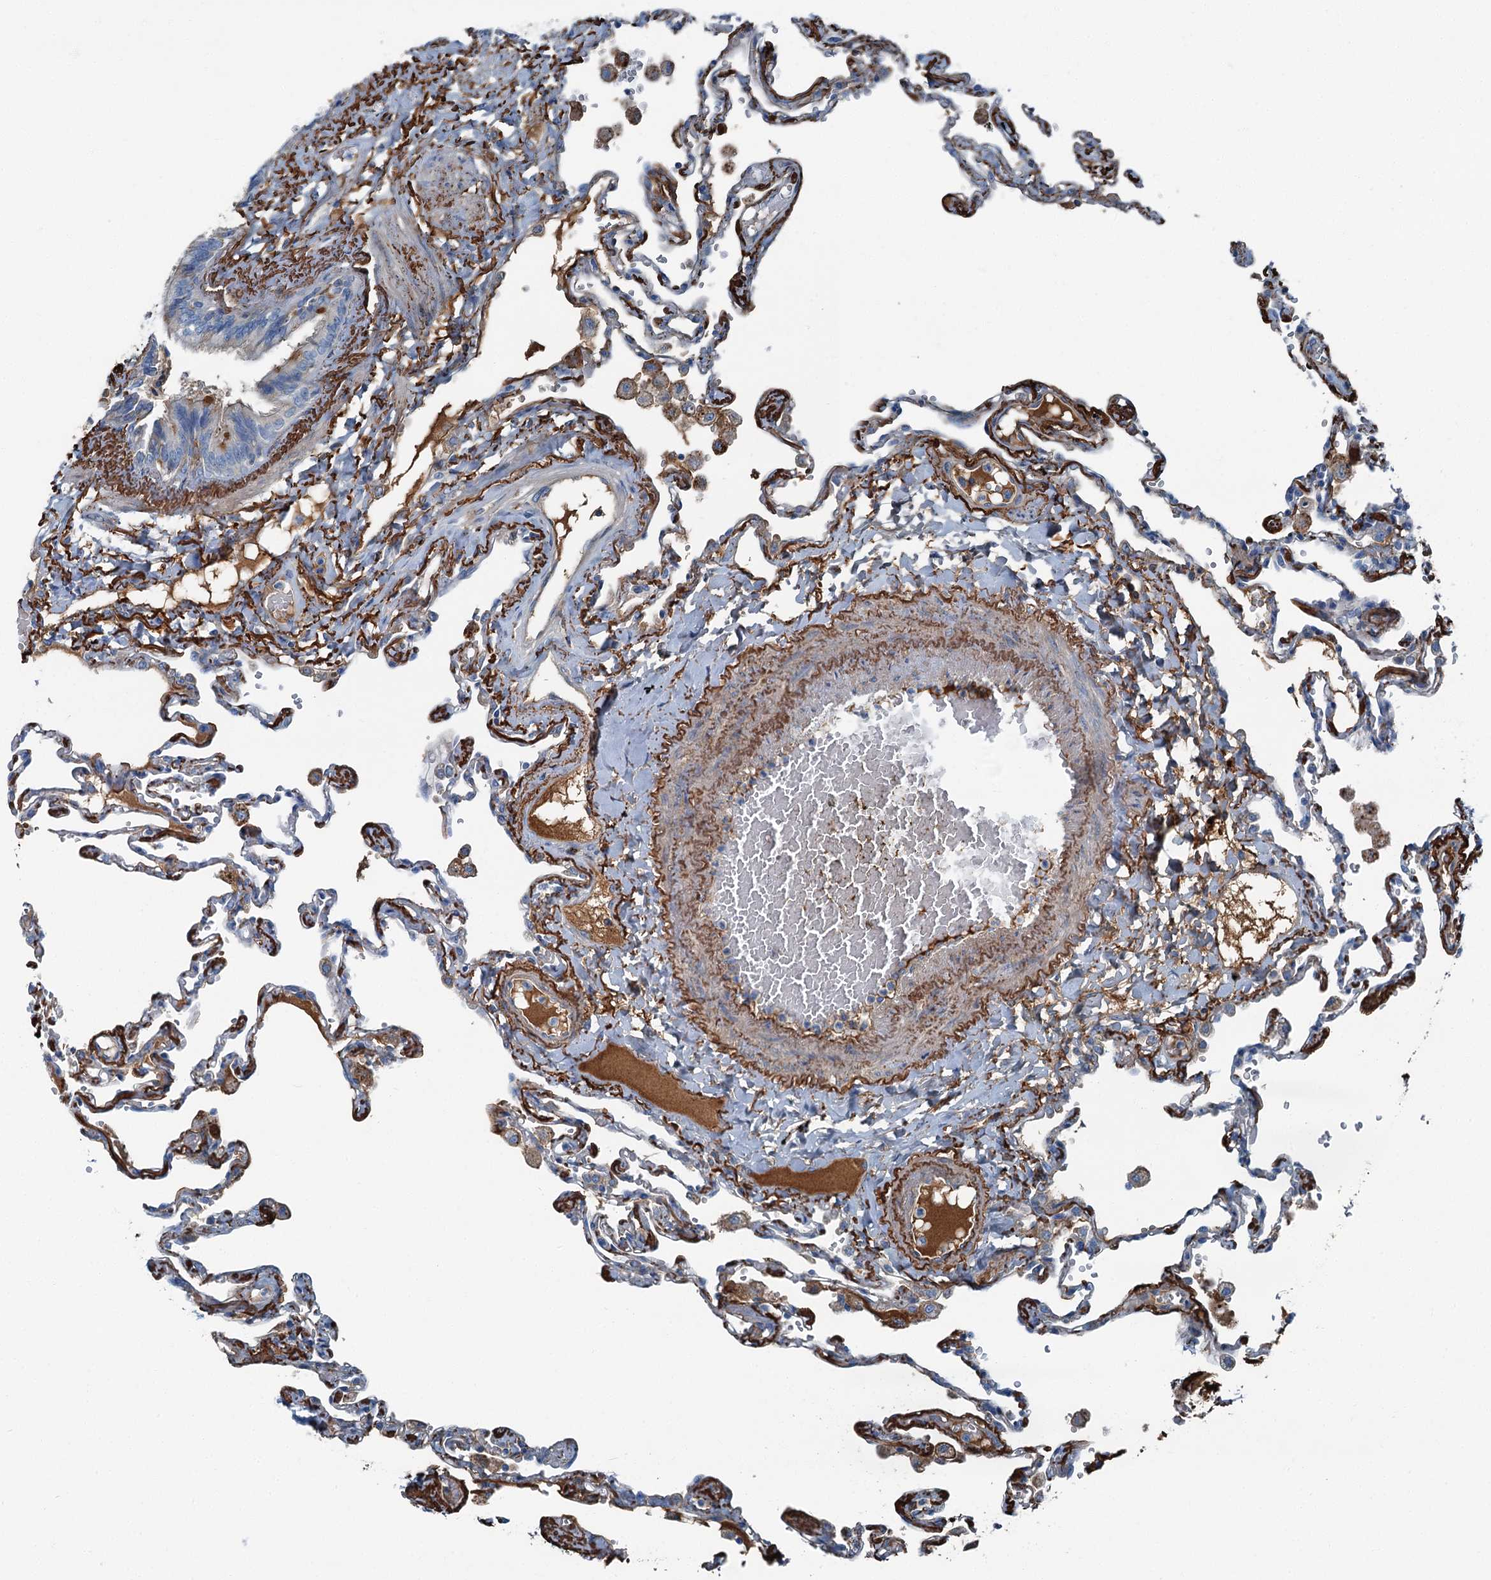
{"staining": {"intensity": "moderate", "quantity": ">75%", "location": "cytoplasmic/membranous"}, "tissue": "lung", "cell_type": "Alveolar cells", "image_type": "normal", "snomed": [{"axis": "morphology", "description": "Normal tissue, NOS"}, {"axis": "topography", "description": "Lung"}], "caption": "This image exhibits immunohistochemistry staining of normal lung, with medium moderate cytoplasmic/membranous positivity in approximately >75% of alveolar cells.", "gene": "AXL", "patient": {"sex": "female", "age": 67}}